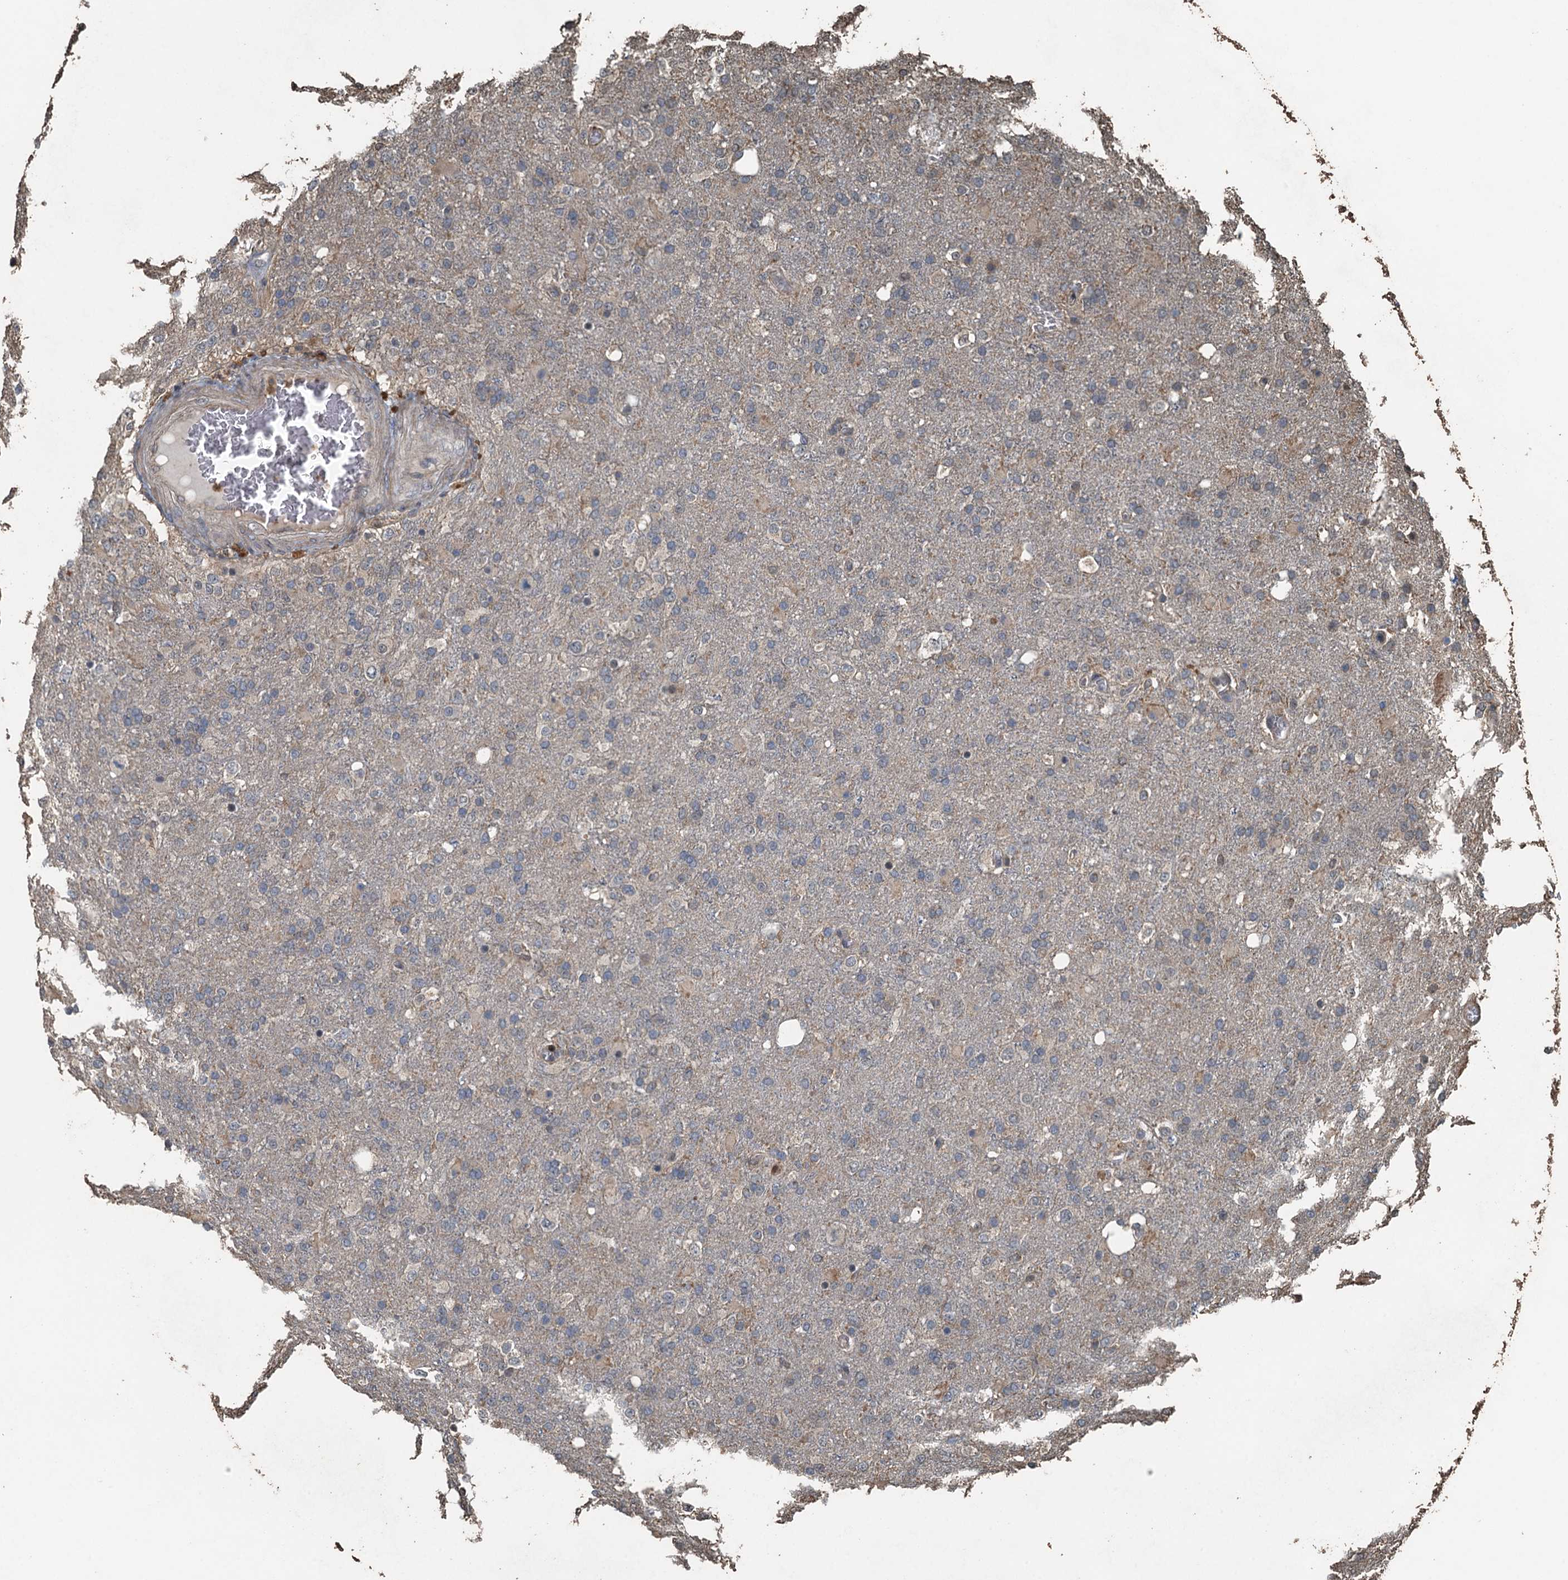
{"staining": {"intensity": "negative", "quantity": "none", "location": "none"}, "tissue": "glioma", "cell_type": "Tumor cells", "image_type": "cancer", "snomed": [{"axis": "morphology", "description": "Glioma, malignant, High grade"}, {"axis": "topography", "description": "Brain"}], "caption": "Immunohistochemical staining of high-grade glioma (malignant) reveals no significant positivity in tumor cells.", "gene": "PIGN", "patient": {"sex": "female", "age": 74}}